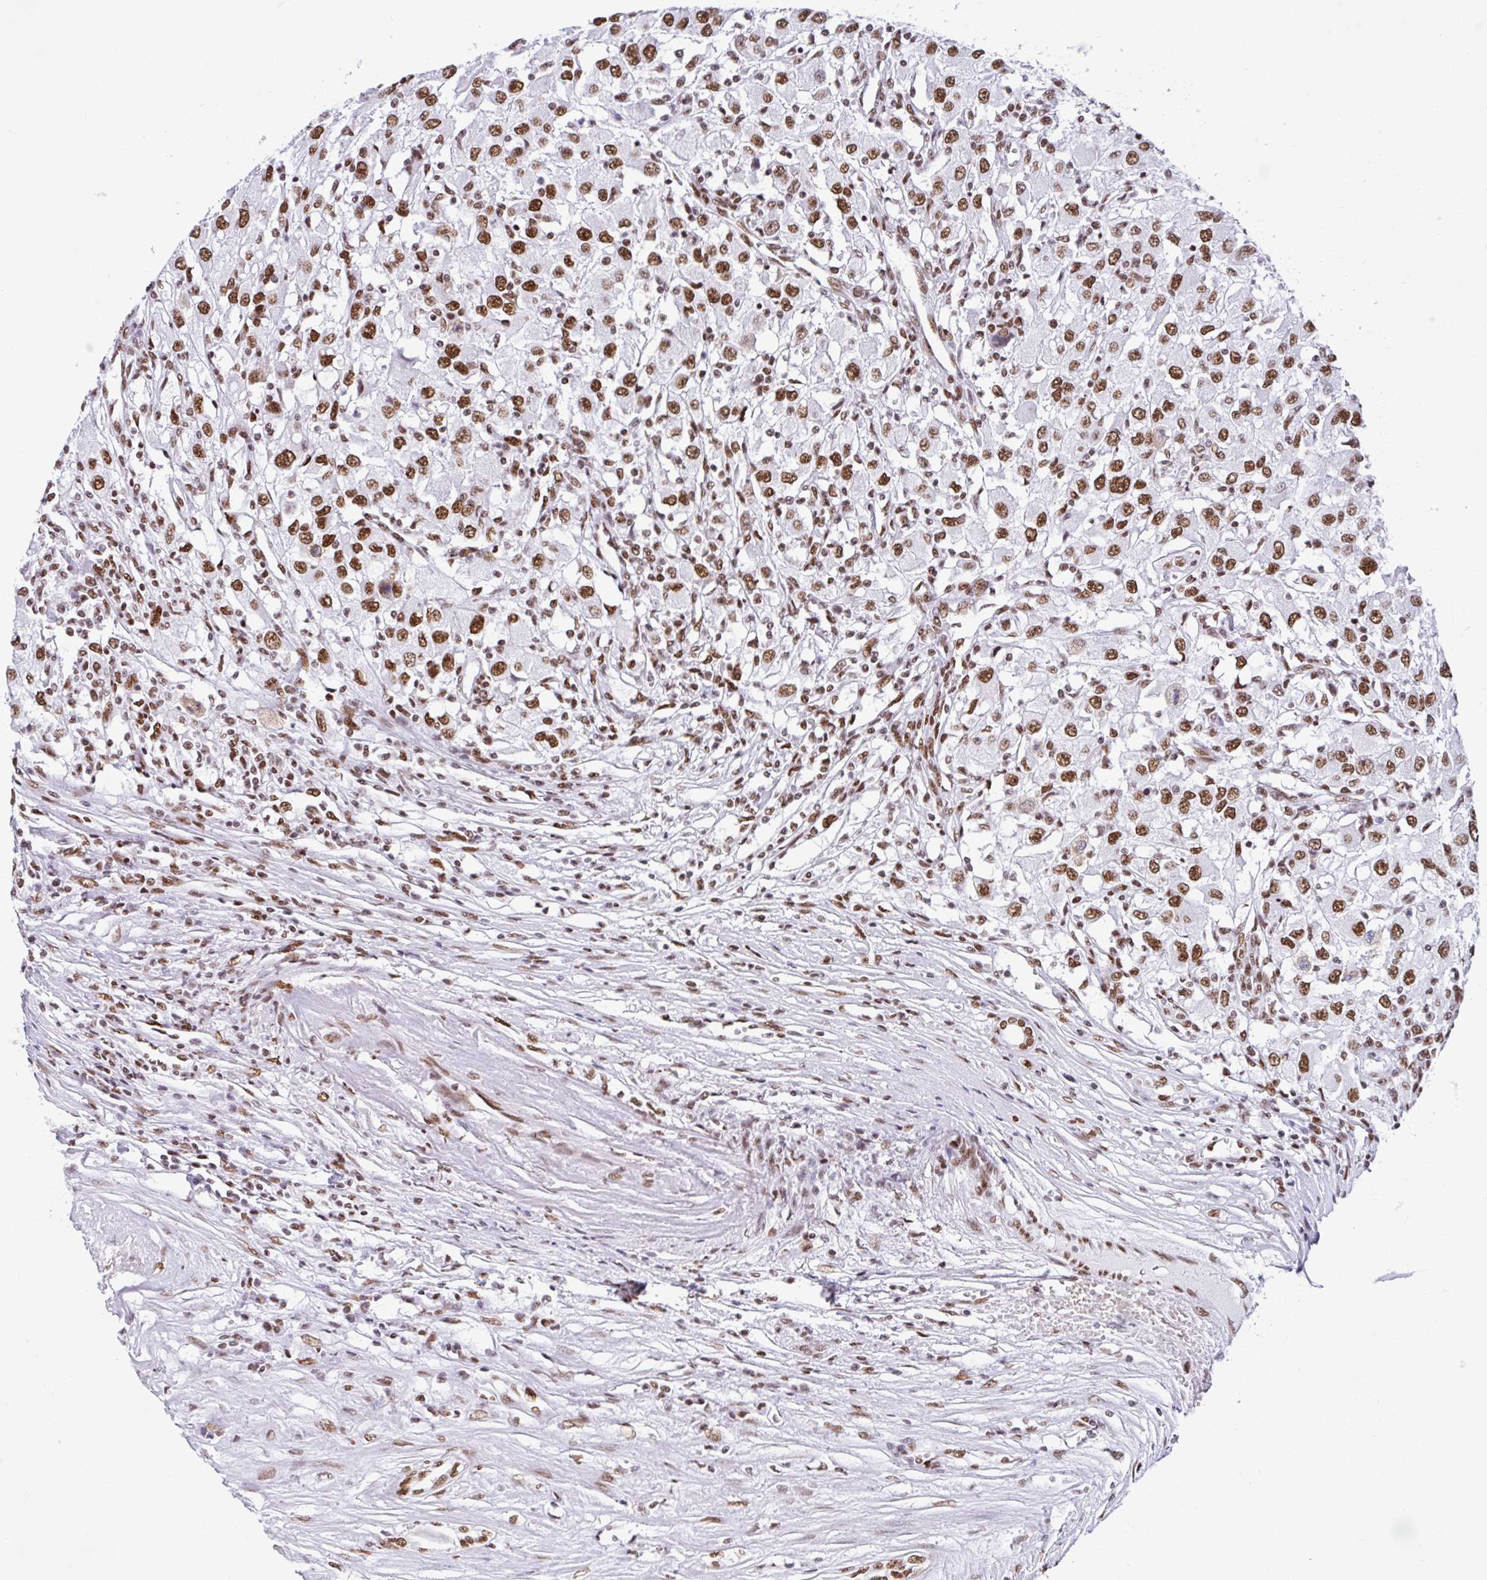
{"staining": {"intensity": "moderate", "quantity": ">75%", "location": "nuclear"}, "tissue": "renal cancer", "cell_type": "Tumor cells", "image_type": "cancer", "snomed": [{"axis": "morphology", "description": "Adenocarcinoma, NOS"}, {"axis": "topography", "description": "Kidney"}], "caption": "IHC histopathology image of human adenocarcinoma (renal) stained for a protein (brown), which exhibits medium levels of moderate nuclear staining in about >75% of tumor cells.", "gene": "KHDRBS1", "patient": {"sex": "female", "age": 67}}